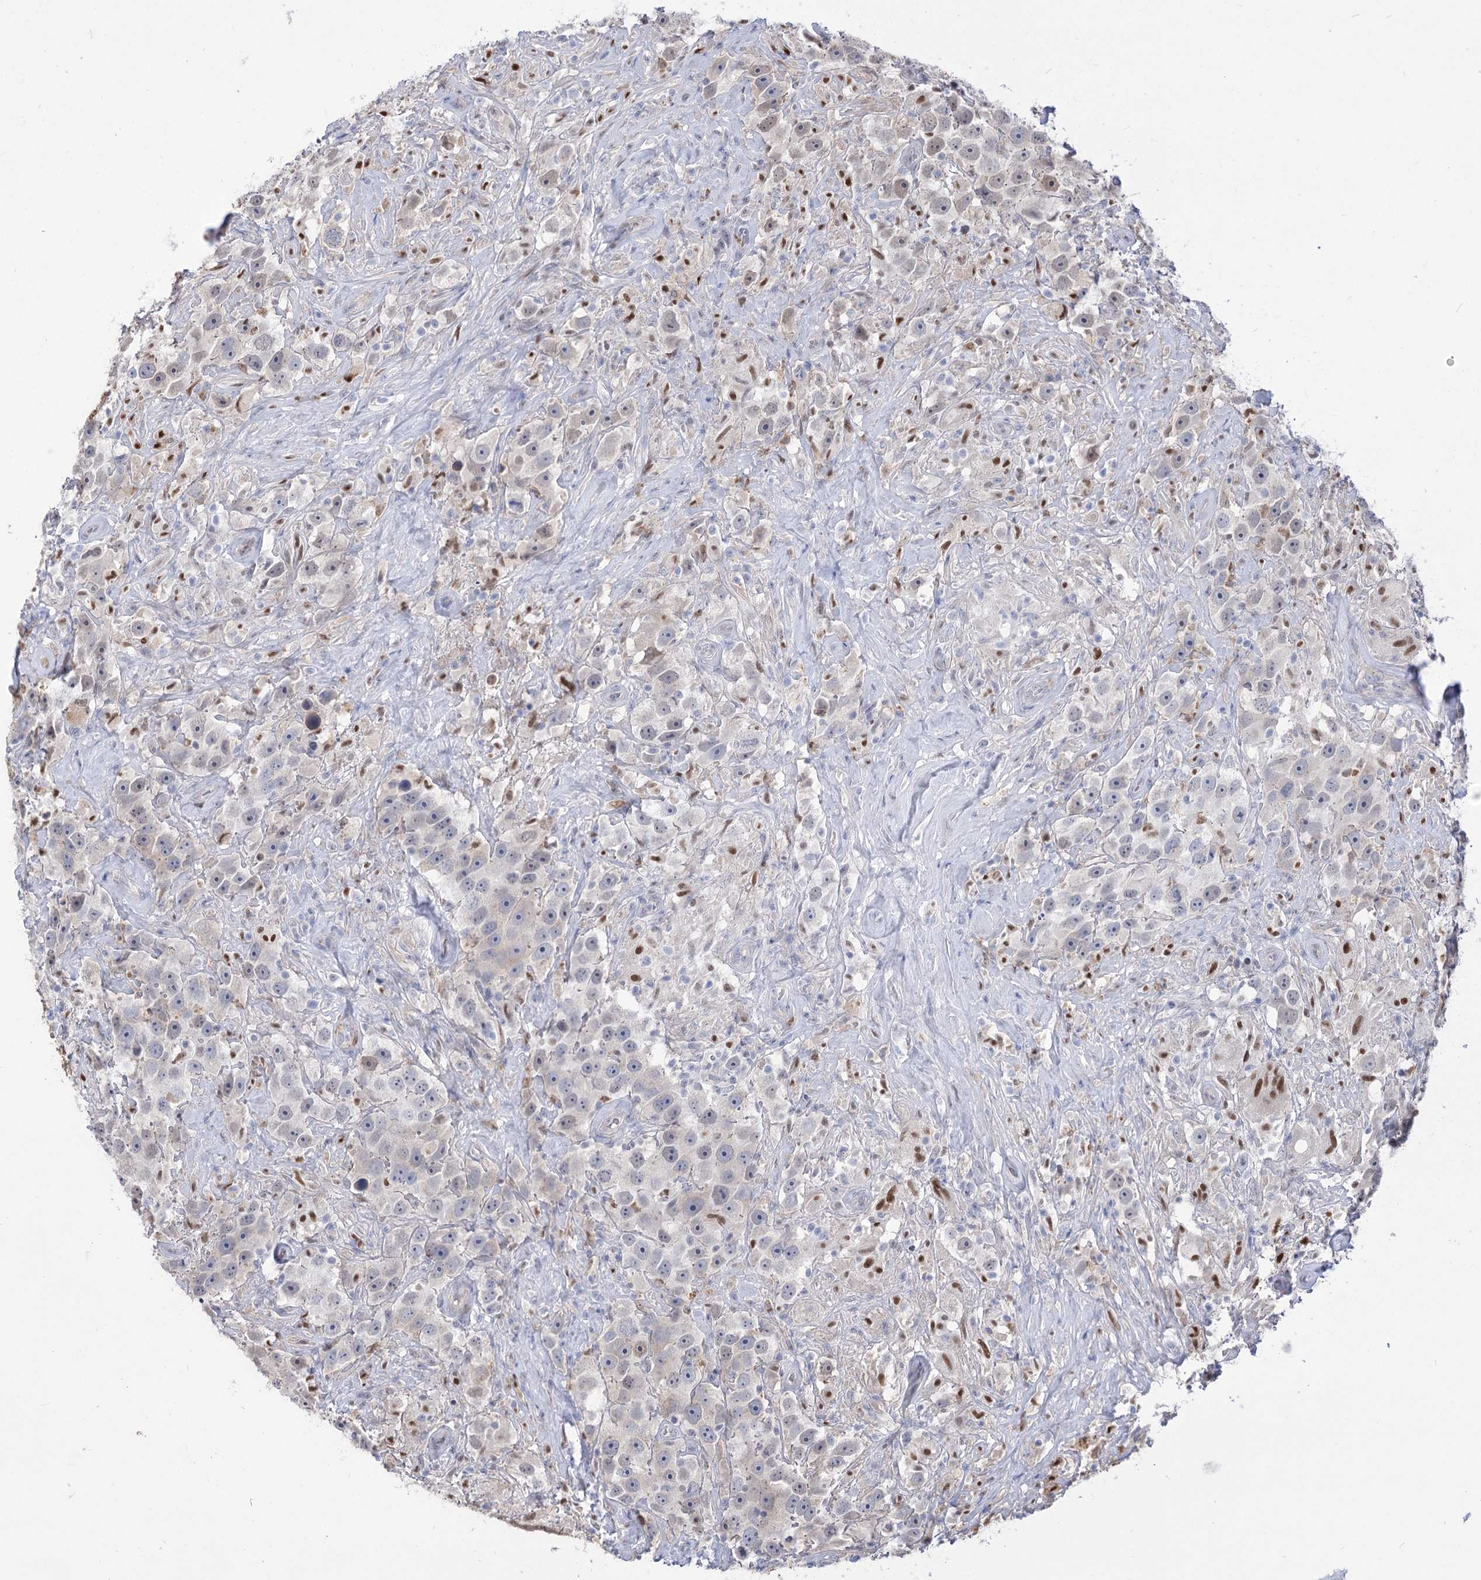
{"staining": {"intensity": "weak", "quantity": "<25%", "location": "nuclear"}, "tissue": "testis cancer", "cell_type": "Tumor cells", "image_type": "cancer", "snomed": [{"axis": "morphology", "description": "Seminoma, NOS"}, {"axis": "topography", "description": "Testis"}], "caption": "A micrograph of testis cancer (seminoma) stained for a protein exhibits no brown staining in tumor cells.", "gene": "SIAE", "patient": {"sex": "male", "age": 49}}